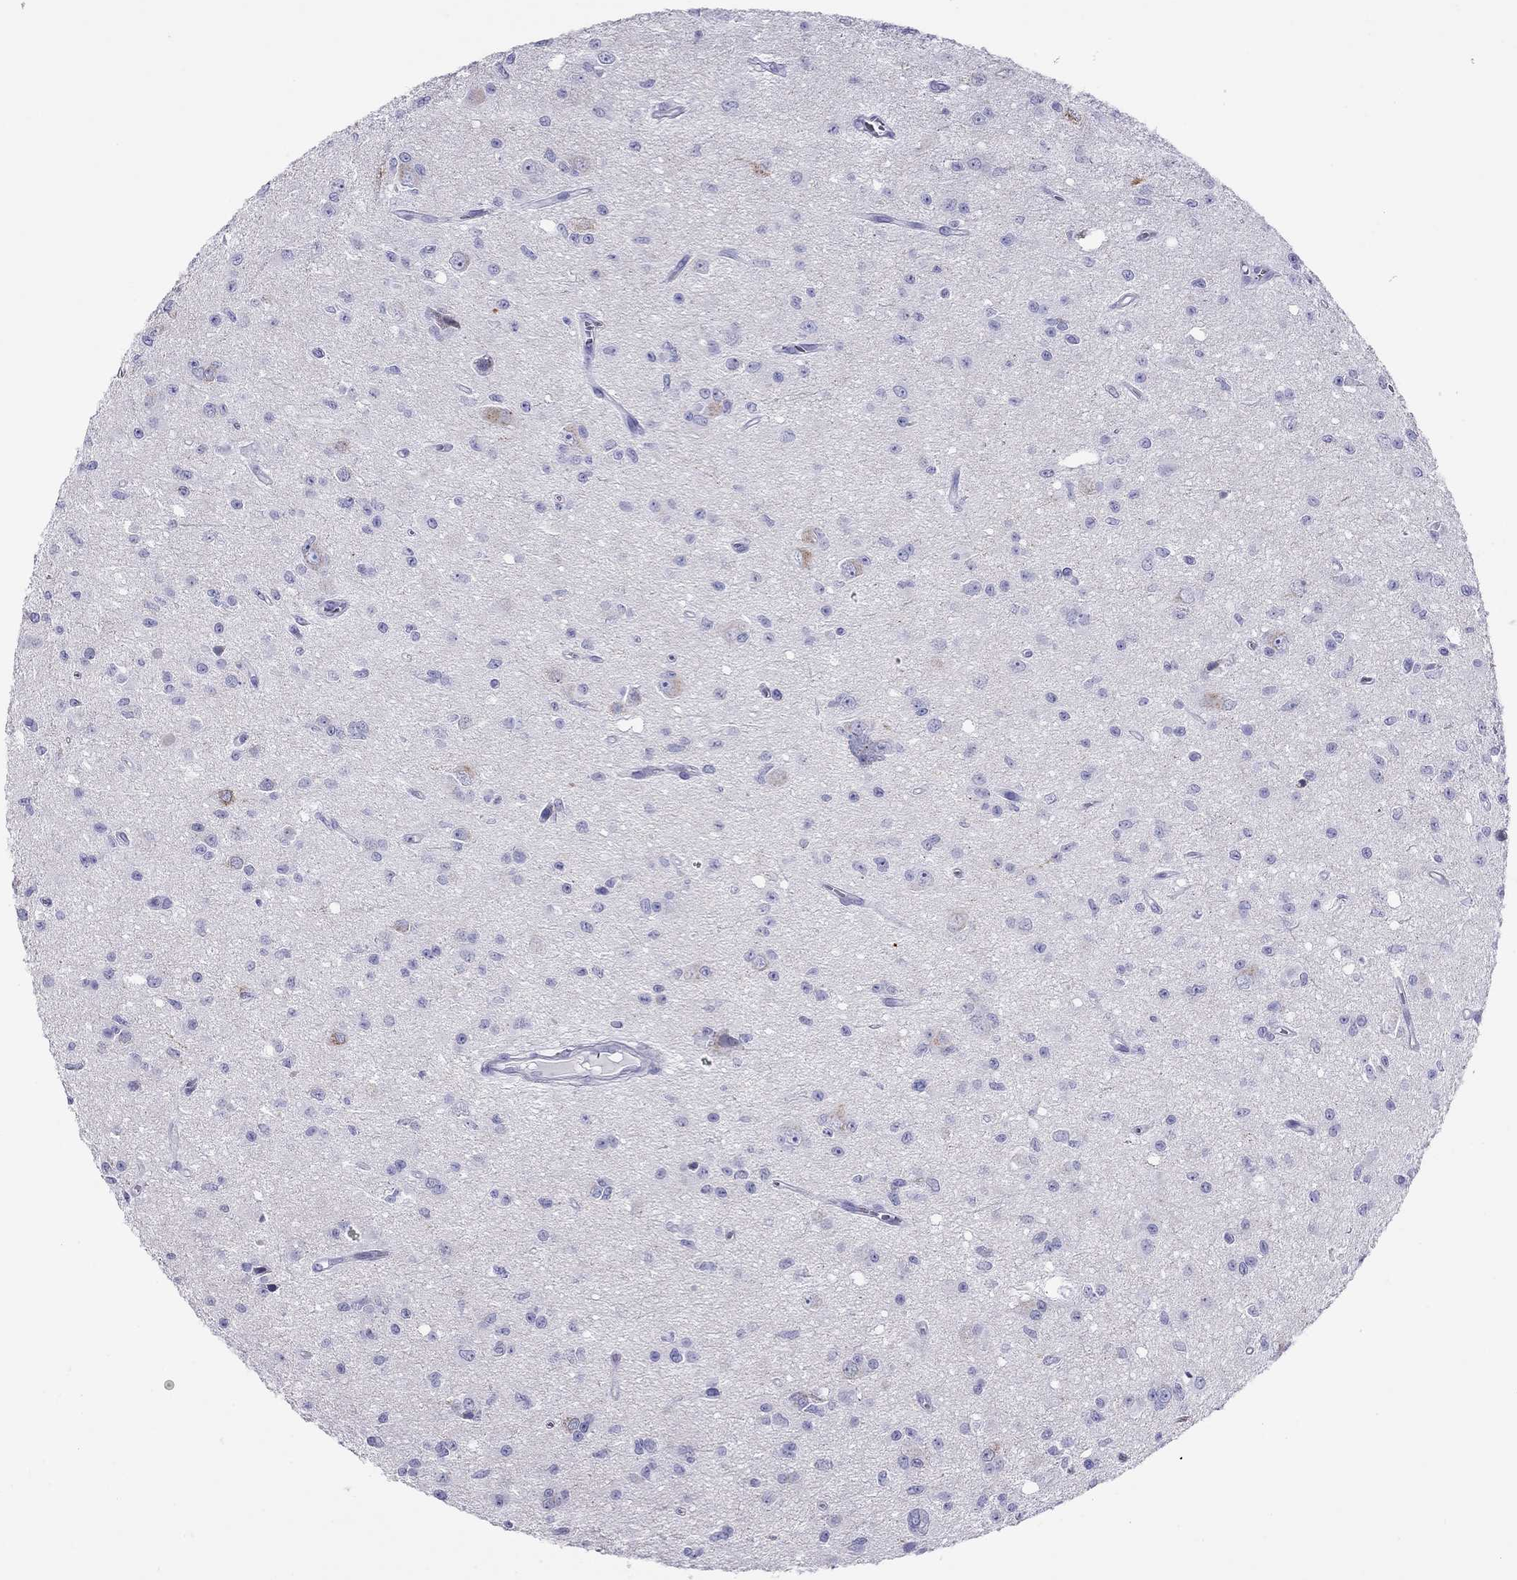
{"staining": {"intensity": "negative", "quantity": "none", "location": "none"}, "tissue": "glioma", "cell_type": "Tumor cells", "image_type": "cancer", "snomed": [{"axis": "morphology", "description": "Glioma, malignant, Low grade"}, {"axis": "topography", "description": "Brain"}], "caption": "An immunohistochemistry (IHC) photomicrograph of glioma is shown. There is no staining in tumor cells of glioma.", "gene": "PTPRN", "patient": {"sex": "female", "age": 45}}